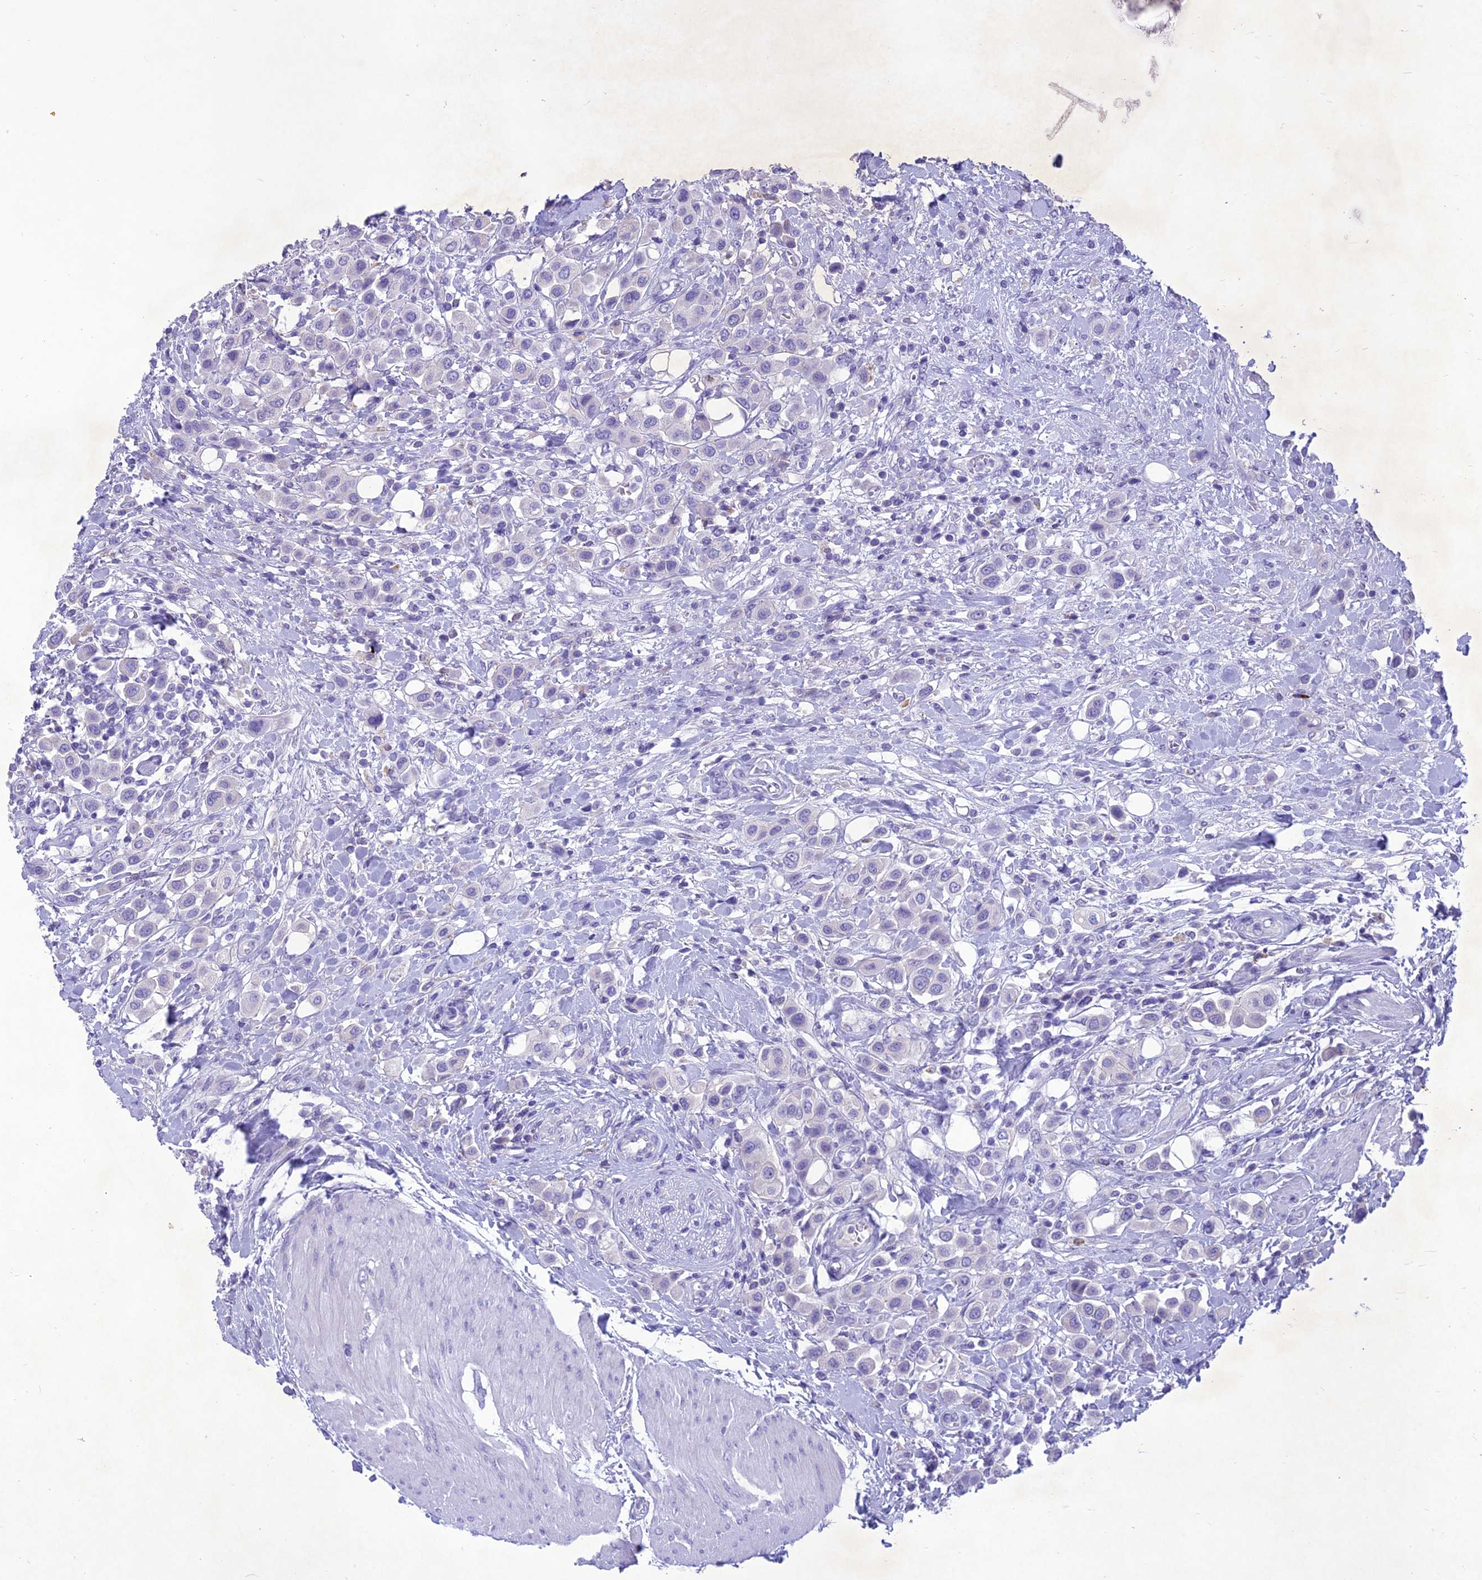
{"staining": {"intensity": "negative", "quantity": "none", "location": "none"}, "tissue": "urothelial cancer", "cell_type": "Tumor cells", "image_type": "cancer", "snomed": [{"axis": "morphology", "description": "Urothelial carcinoma, High grade"}, {"axis": "topography", "description": "Urinary bladder"}], "caption": "This is an immunohistochemistry histopathology image of high-grade urothelial carcinoma. There is no staining in tumor cells.", "gene": "IFT172", "patient": {"sex": "male", "age": 50}}